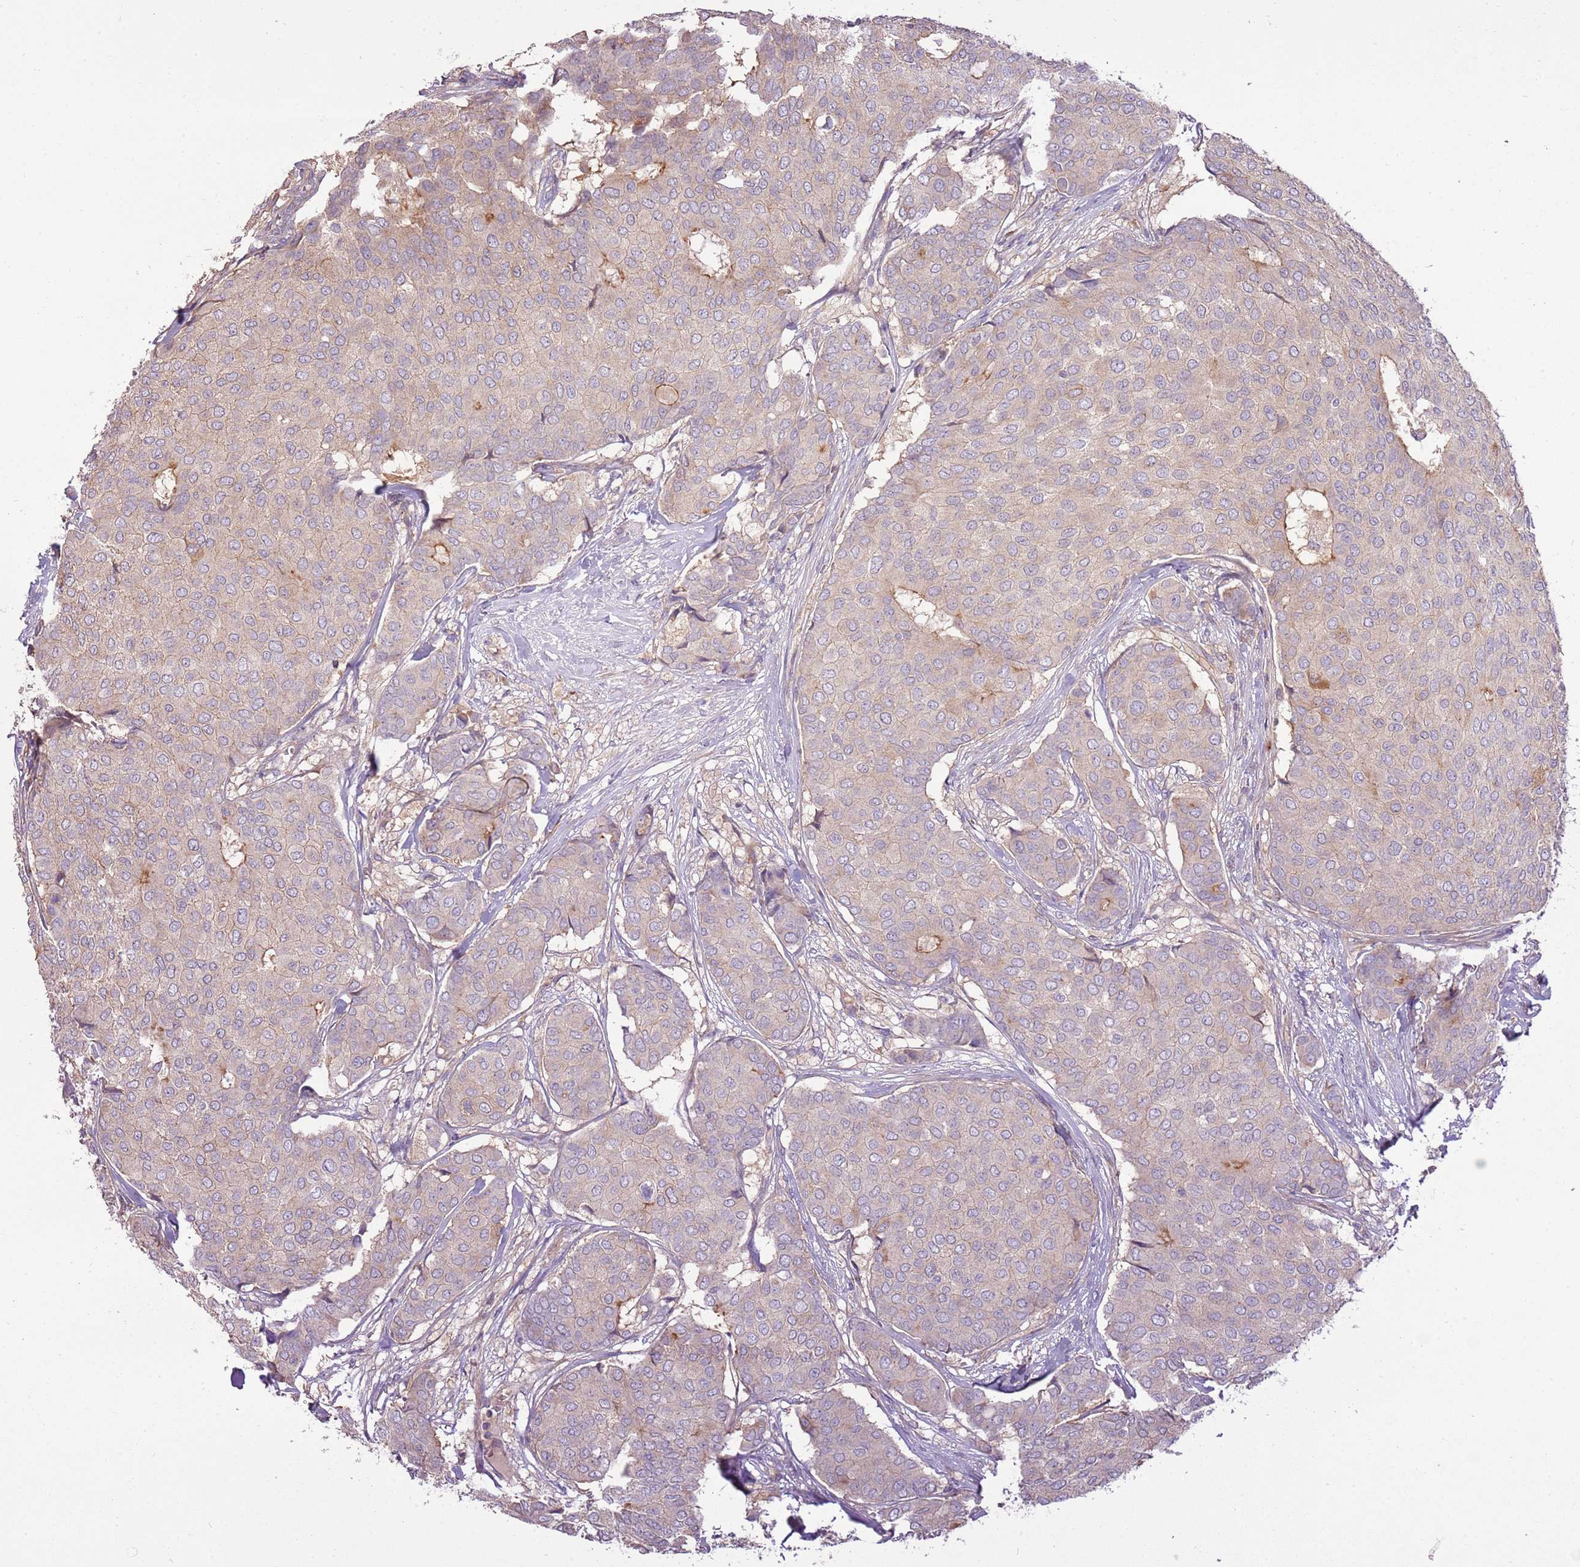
{"staining": {"intensity": "negative", "quantity": "none", "location": "none"}, "tissue": "breast cancer", "cell_type": "Tumor cells", "image_type": "cancer", "snomed": [{"axis": "morphology", "description": "Duct carcinoma"}, {"axis": "topography", "description": "Breast"}], "caption": "Human breast infiltrating ductal carcinoma stained for a protein using IHC displays no staining in tumor cells.", "gene": "RNF128", "patient": {"sex": "female", "age": 75}}